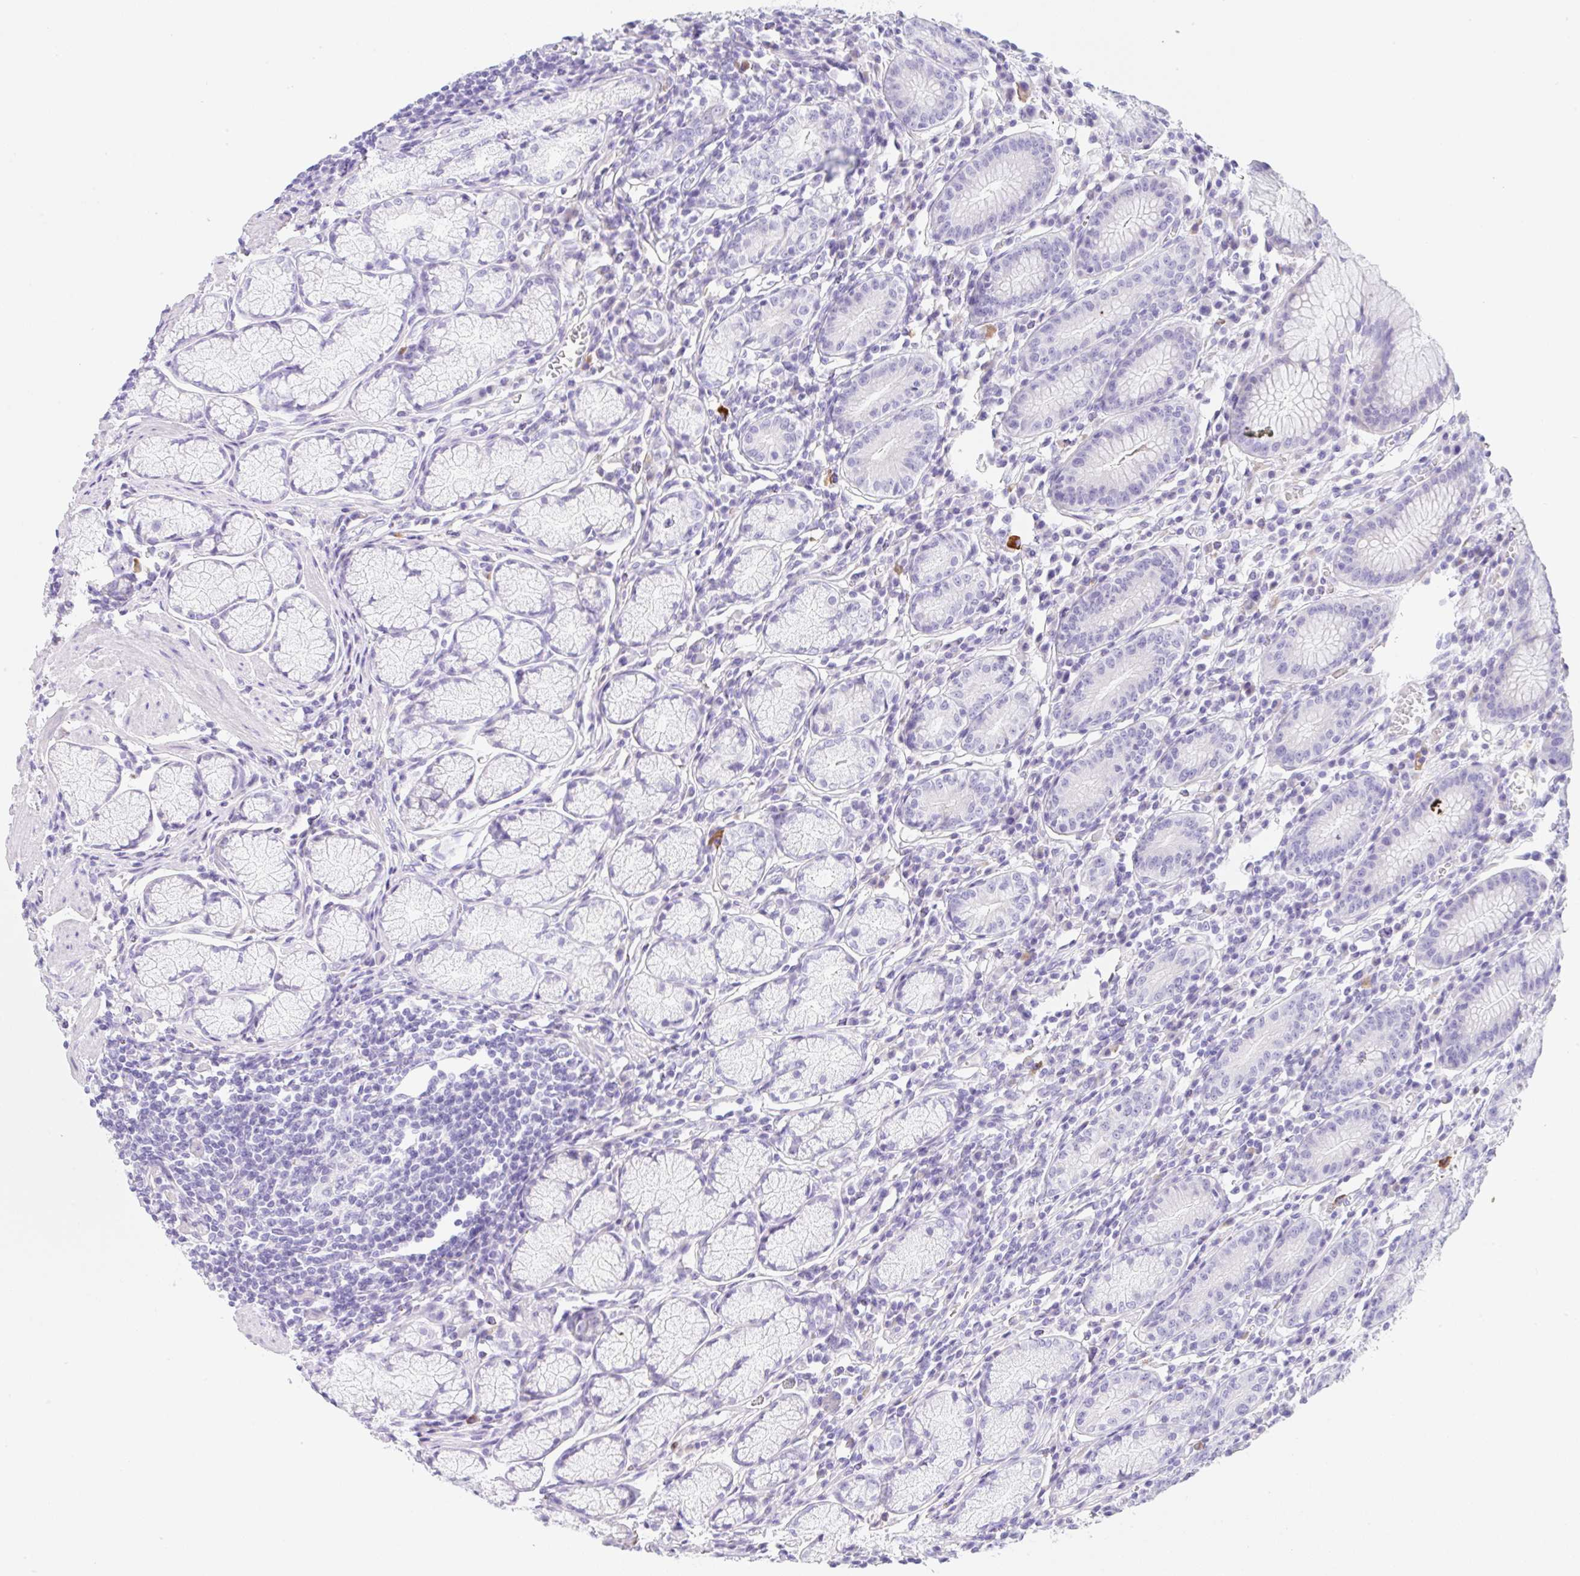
{"staining": {"intensity": "negative", "quantity": "none", "location": "none"}, "tissue": "stomach", "cell_type": "Glandular cells", "image_type": "normal", "snomed": [{"axis": "morphology", "description": "Normal tissue, NOS"}, {"axis": "topography", "description": "Stomach"}], "caption": "High magnification brightfield microscopy of benign stomach stained with DAB (brown) and counterstained with hematoxylin (blue): glandular cells show no significant positivity.", "gene": "KLK8", "patient": {"sex": "male", "age": 55}}